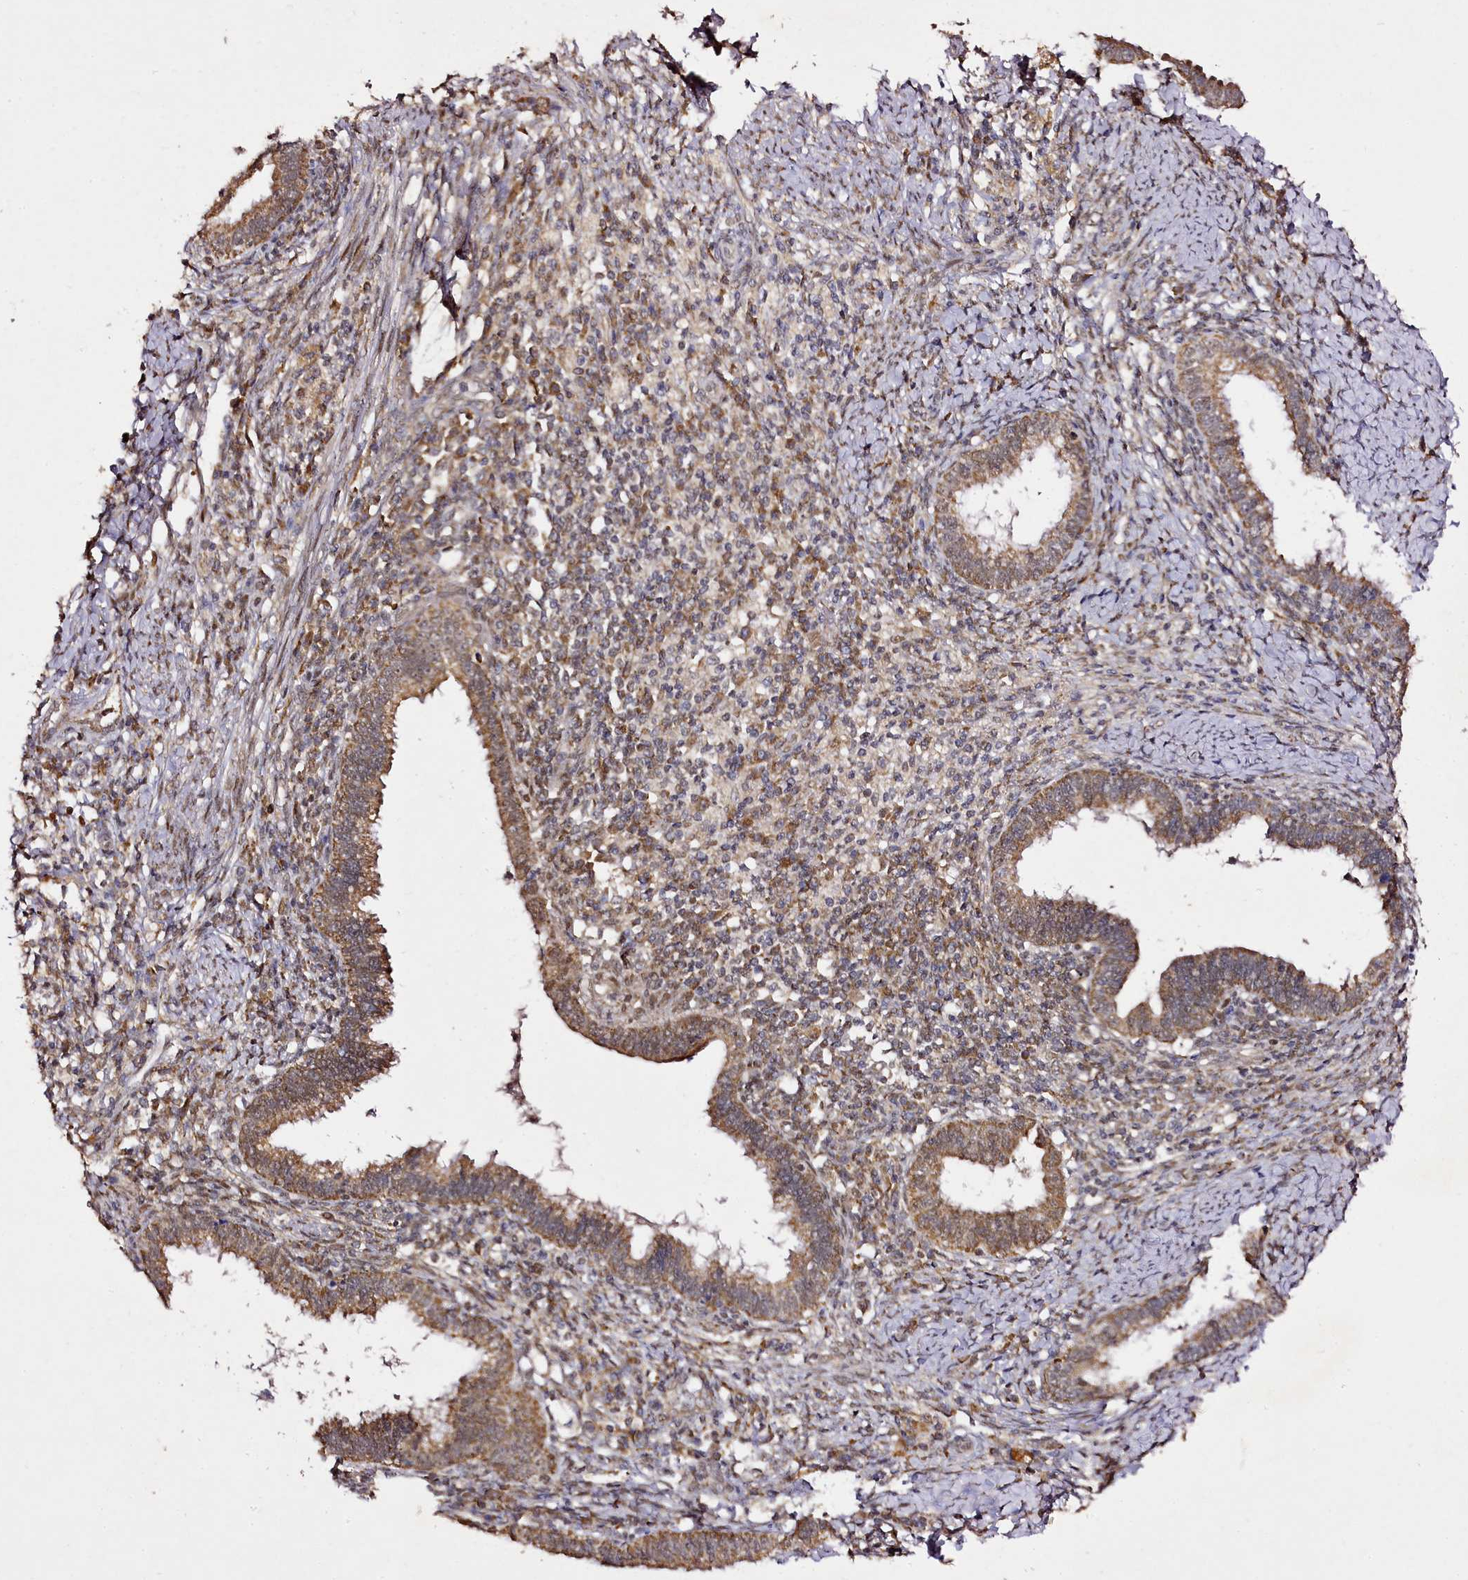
{"staining": {"intensity": "moderate", "quantity": ">75%", "location": "cytoplasmic/membranous"}, "tissue": "cervical cancer", "cell_type": "Tumor cells", "image_type": "cancer", "snomed": [{"axis": "morphology", "description": "Adenocarcinoma, NOS"}, {"axis": "topography", "description": "Cervix"}], "caption": "Protein staining by immunohistochemistry (IHC) reveals moderate cytoplasmic/membranous staining in approximately >75% of tumor cells in adenocarcinoma (cervical).", "gene": "EDIL3", "patient": {"sex": "female", "age": 36}}